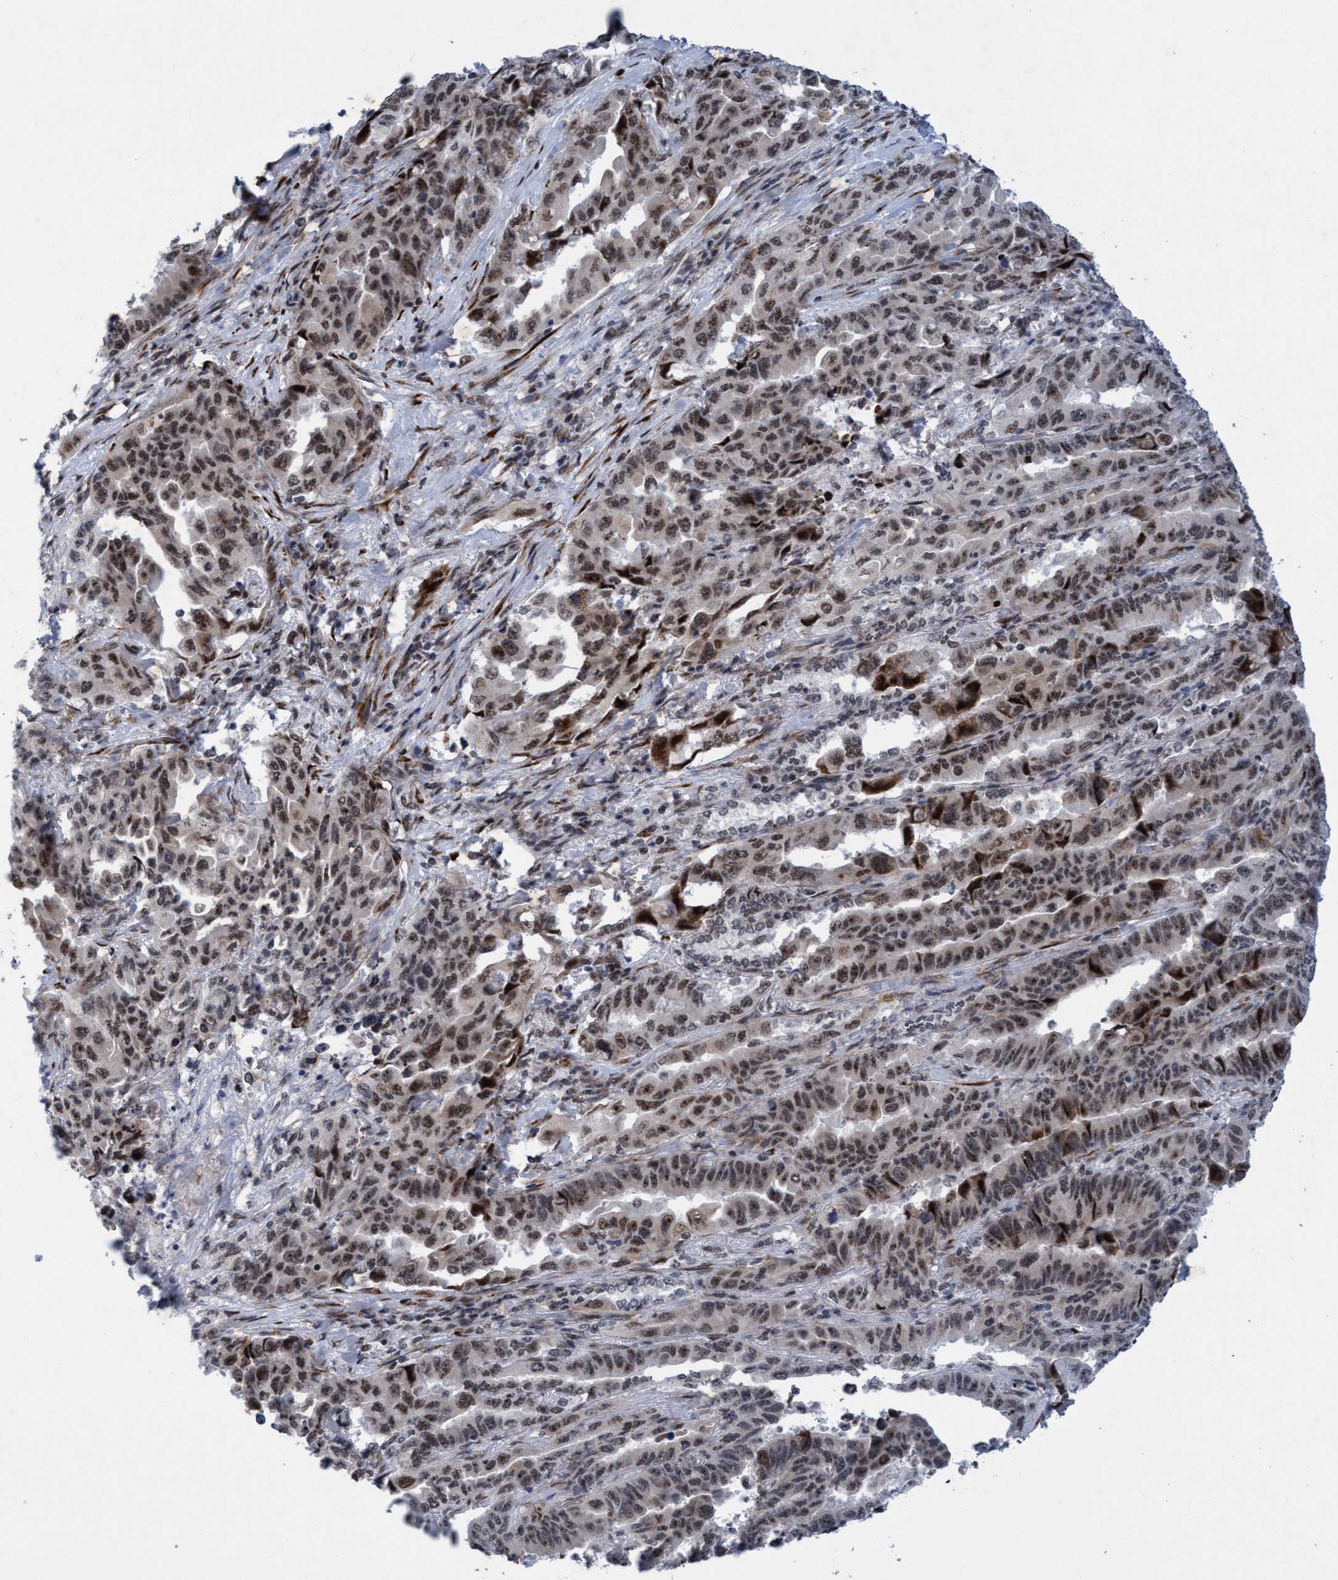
{"staining": {"intensity": "moderate", "quantity": ">75%", "location": "nuclear"}, "tissue": "lung cancer", "cell_type": "Tumor cells", "image_type": "cancer", "snomed": [{"axis": "morphology", "description": "Adenocarcinoma, NOS"}, {"axis": "topography", "description": "Lung"}], "caption": "This is an image of immunohistochemistry (IHC) staining of adenocarcinoma (lung), which shows moderate positivity in the nuclear of tumor cells.", "gene": "GLT6D1", "patient": {"sex": "female", "age": 51}}